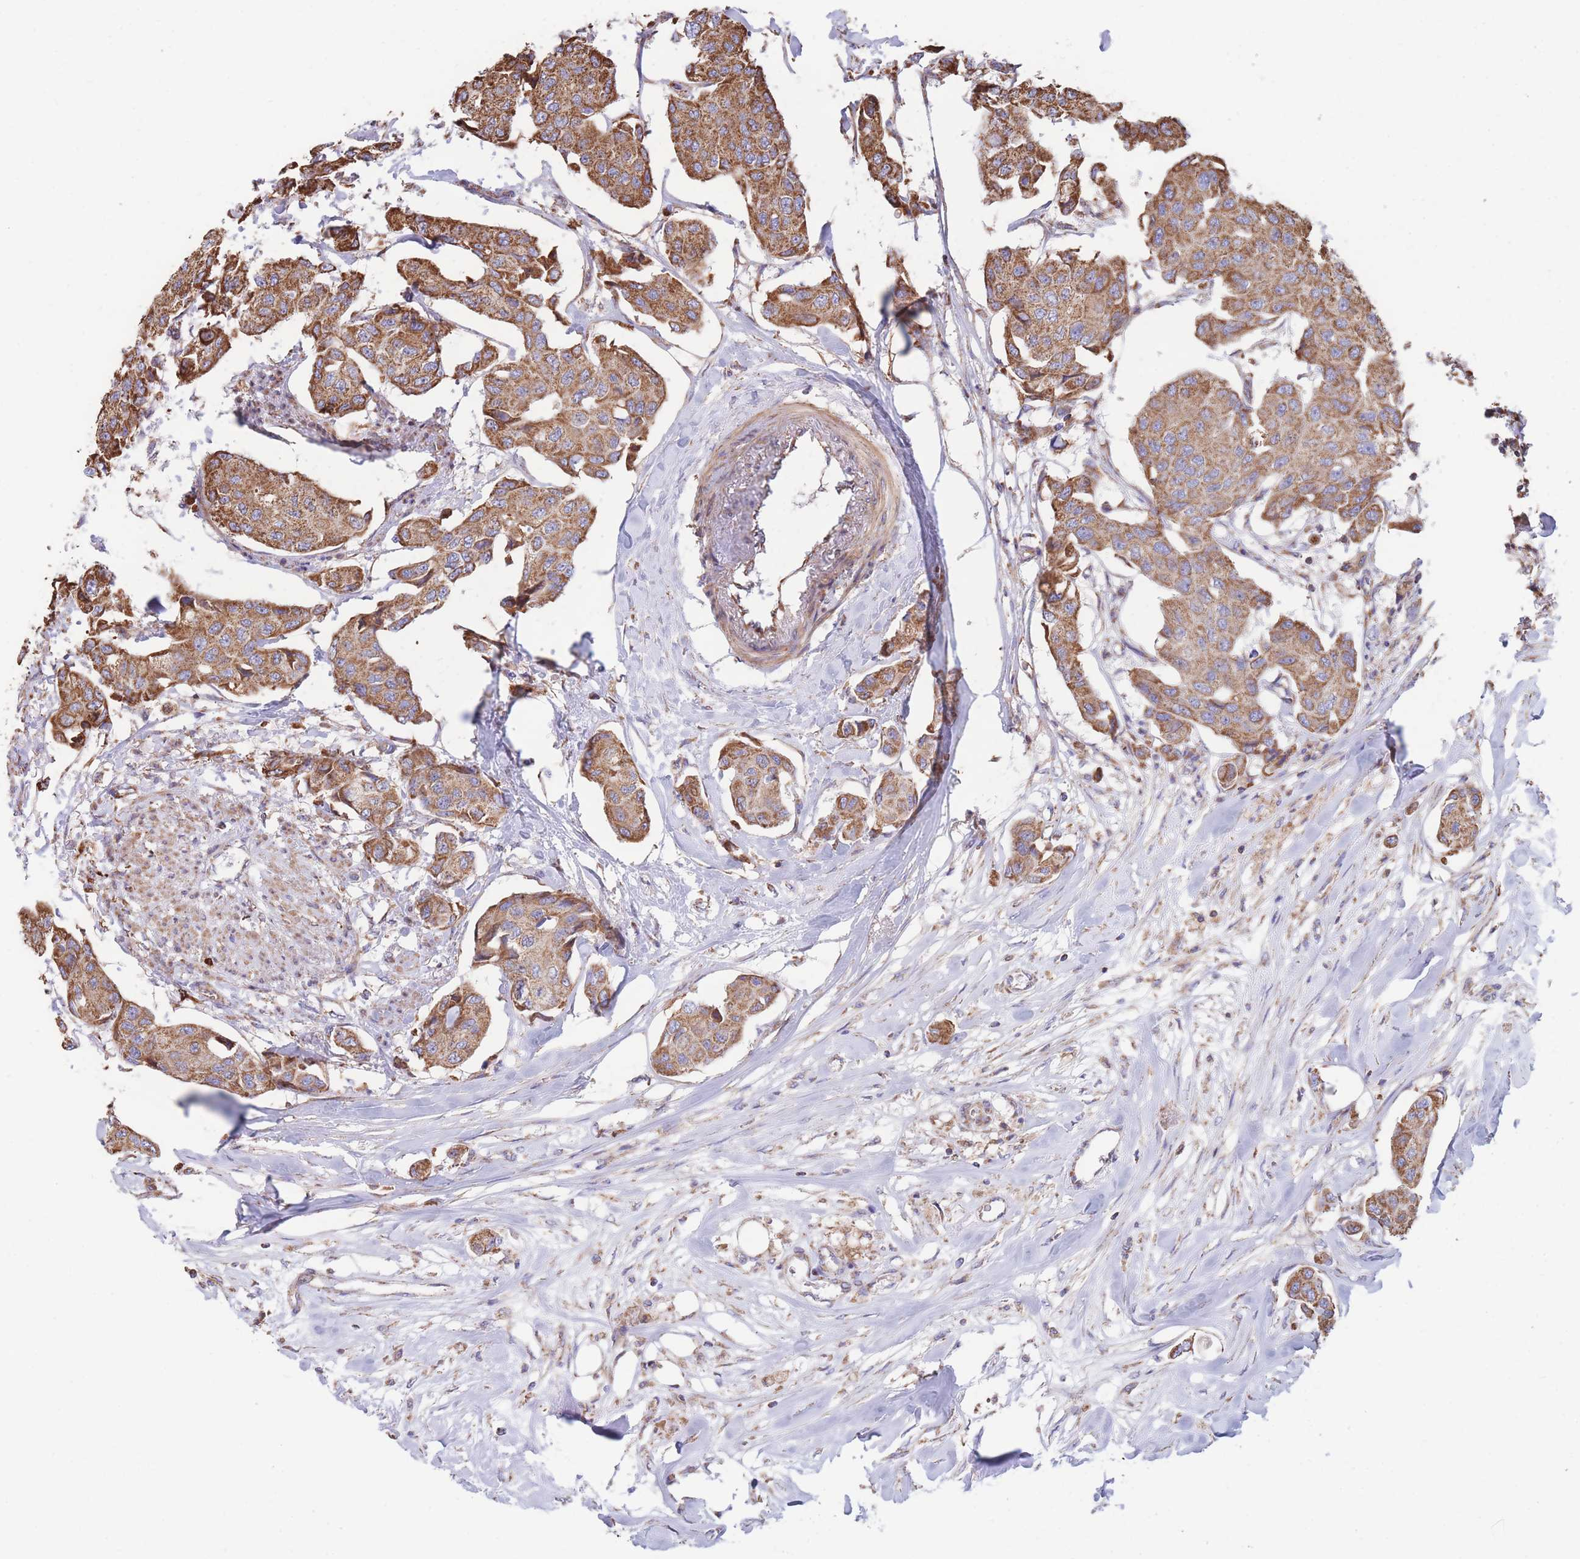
{"staining": {"intensity": "moderate", "quantity": ">75%", "location": "cytoplasmic/membranous"}, "tissue": "breast cancer", "cell_type": "Tumor cells", "image_type": "cancer", "snomed": [{"axis": "morphology", "description": "Duct carcinoma"}, {"axis": "topography", "description": "Breast"}, {"axis": "topography", "description": "Lymph node"}], "caption": "Breast cancer (invasive ductal carcinoma) stained with DAB immunohistochemistry demonstrates medium levels of moderate cytoplasmic/membranous expression in approximately >75% of tumor cells.", "gene": "FKBP8", "patient": {"sex": "female", "age": 80}}